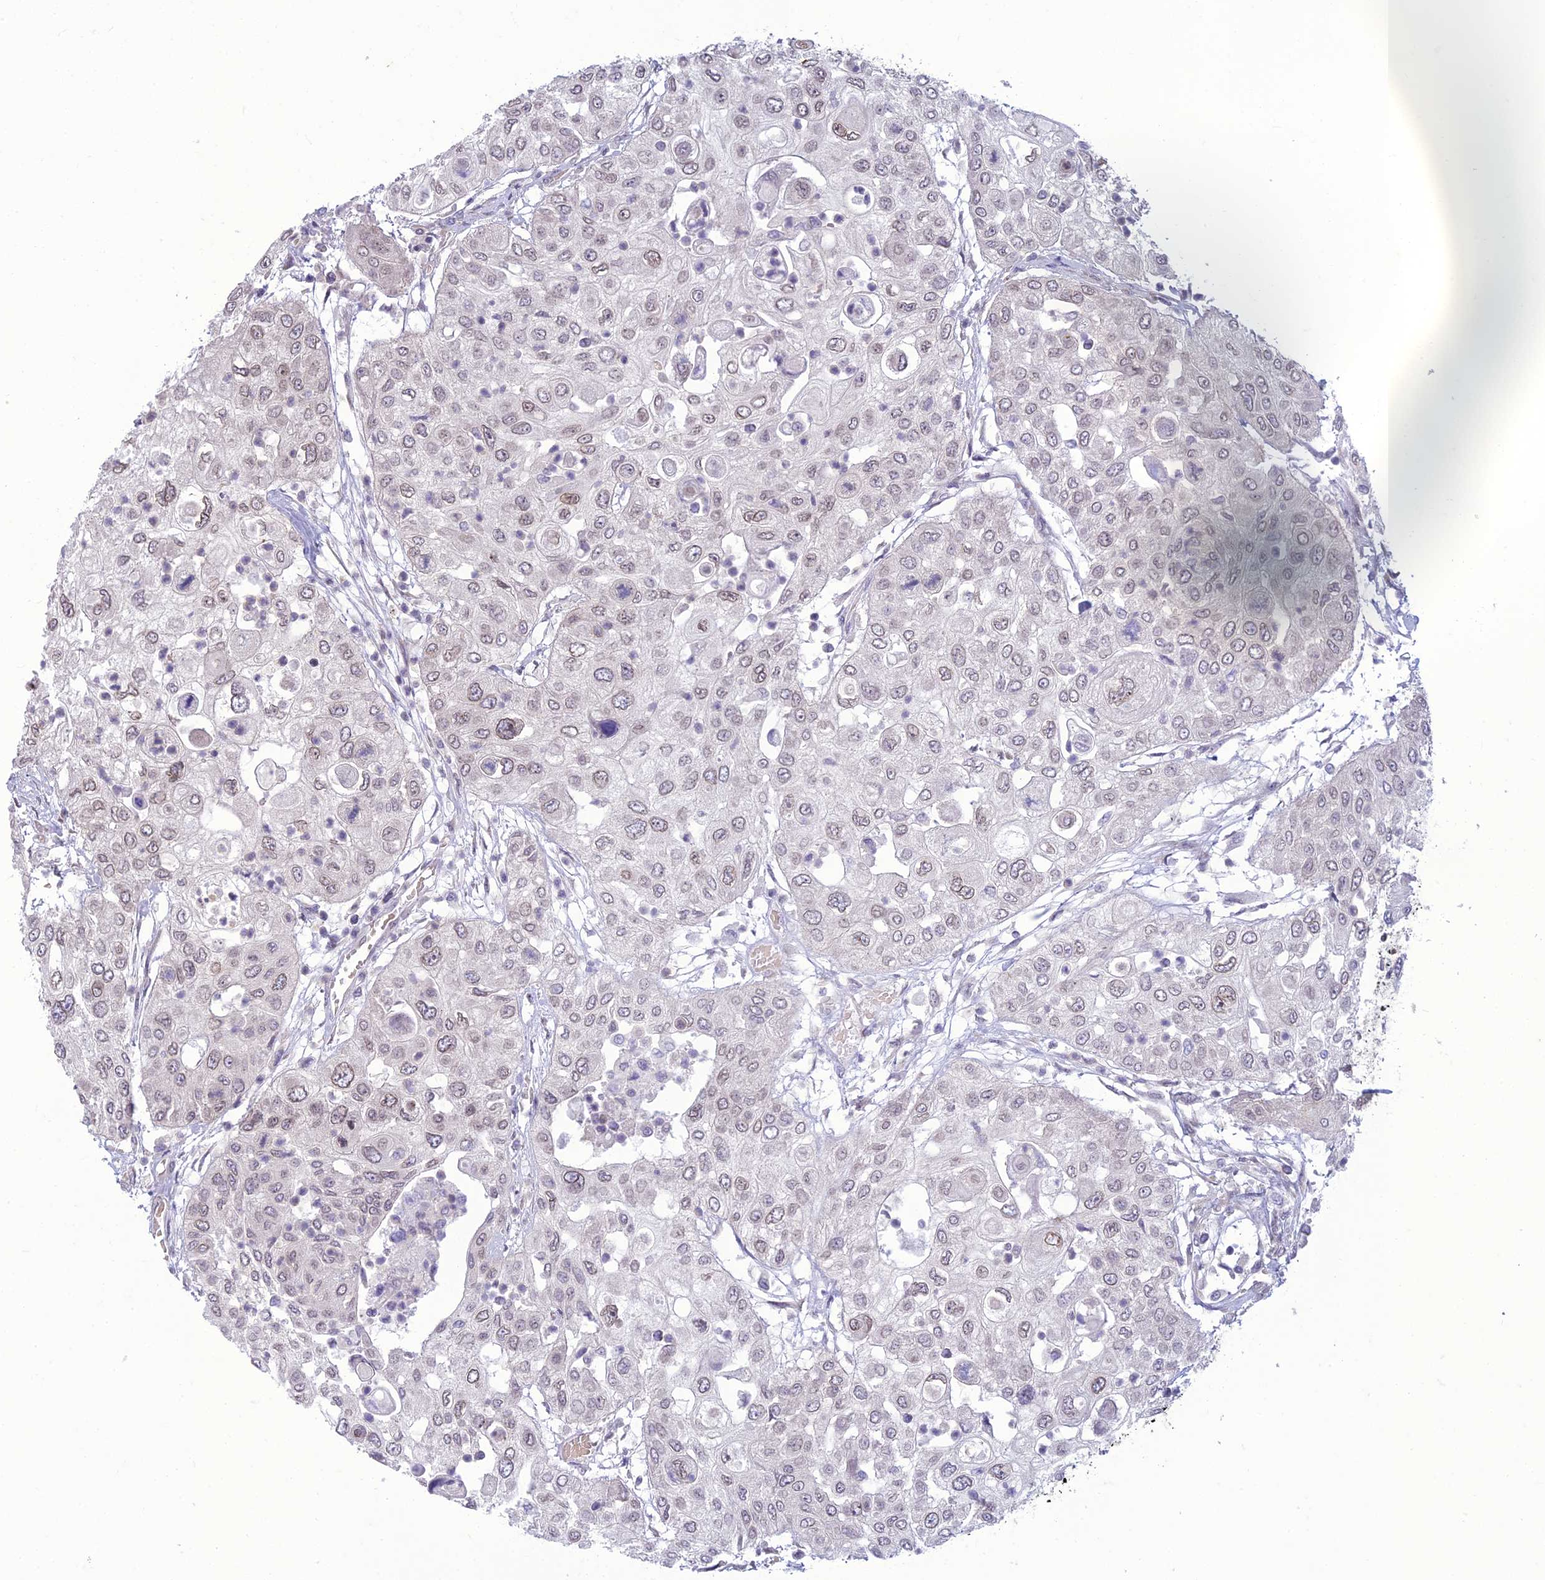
{"staining": {"intensity": "weak", "quantity": ">75%", "location": "nuclear"}, "tissue": "urothelial cancer", "cell_type": "Tumor cells", "image_type": "cancer", "snomed": [{"axis": "morphology", "description": "Urothelial carcinoma, High grade"}, {"axis": "topography", "description": "Urinary bladder"}], "caption": "Protein expression by IHC exhibits weak nuclear staining in approximately >75% of tumor cells in urothelial cancer. The staining is performed using DAB brown chromogen to label protein expression. The nuclei are counter-stained blue using hematoxylin.", "gene": "DTX2", "patient": {"sex": "female", "age": 79}}